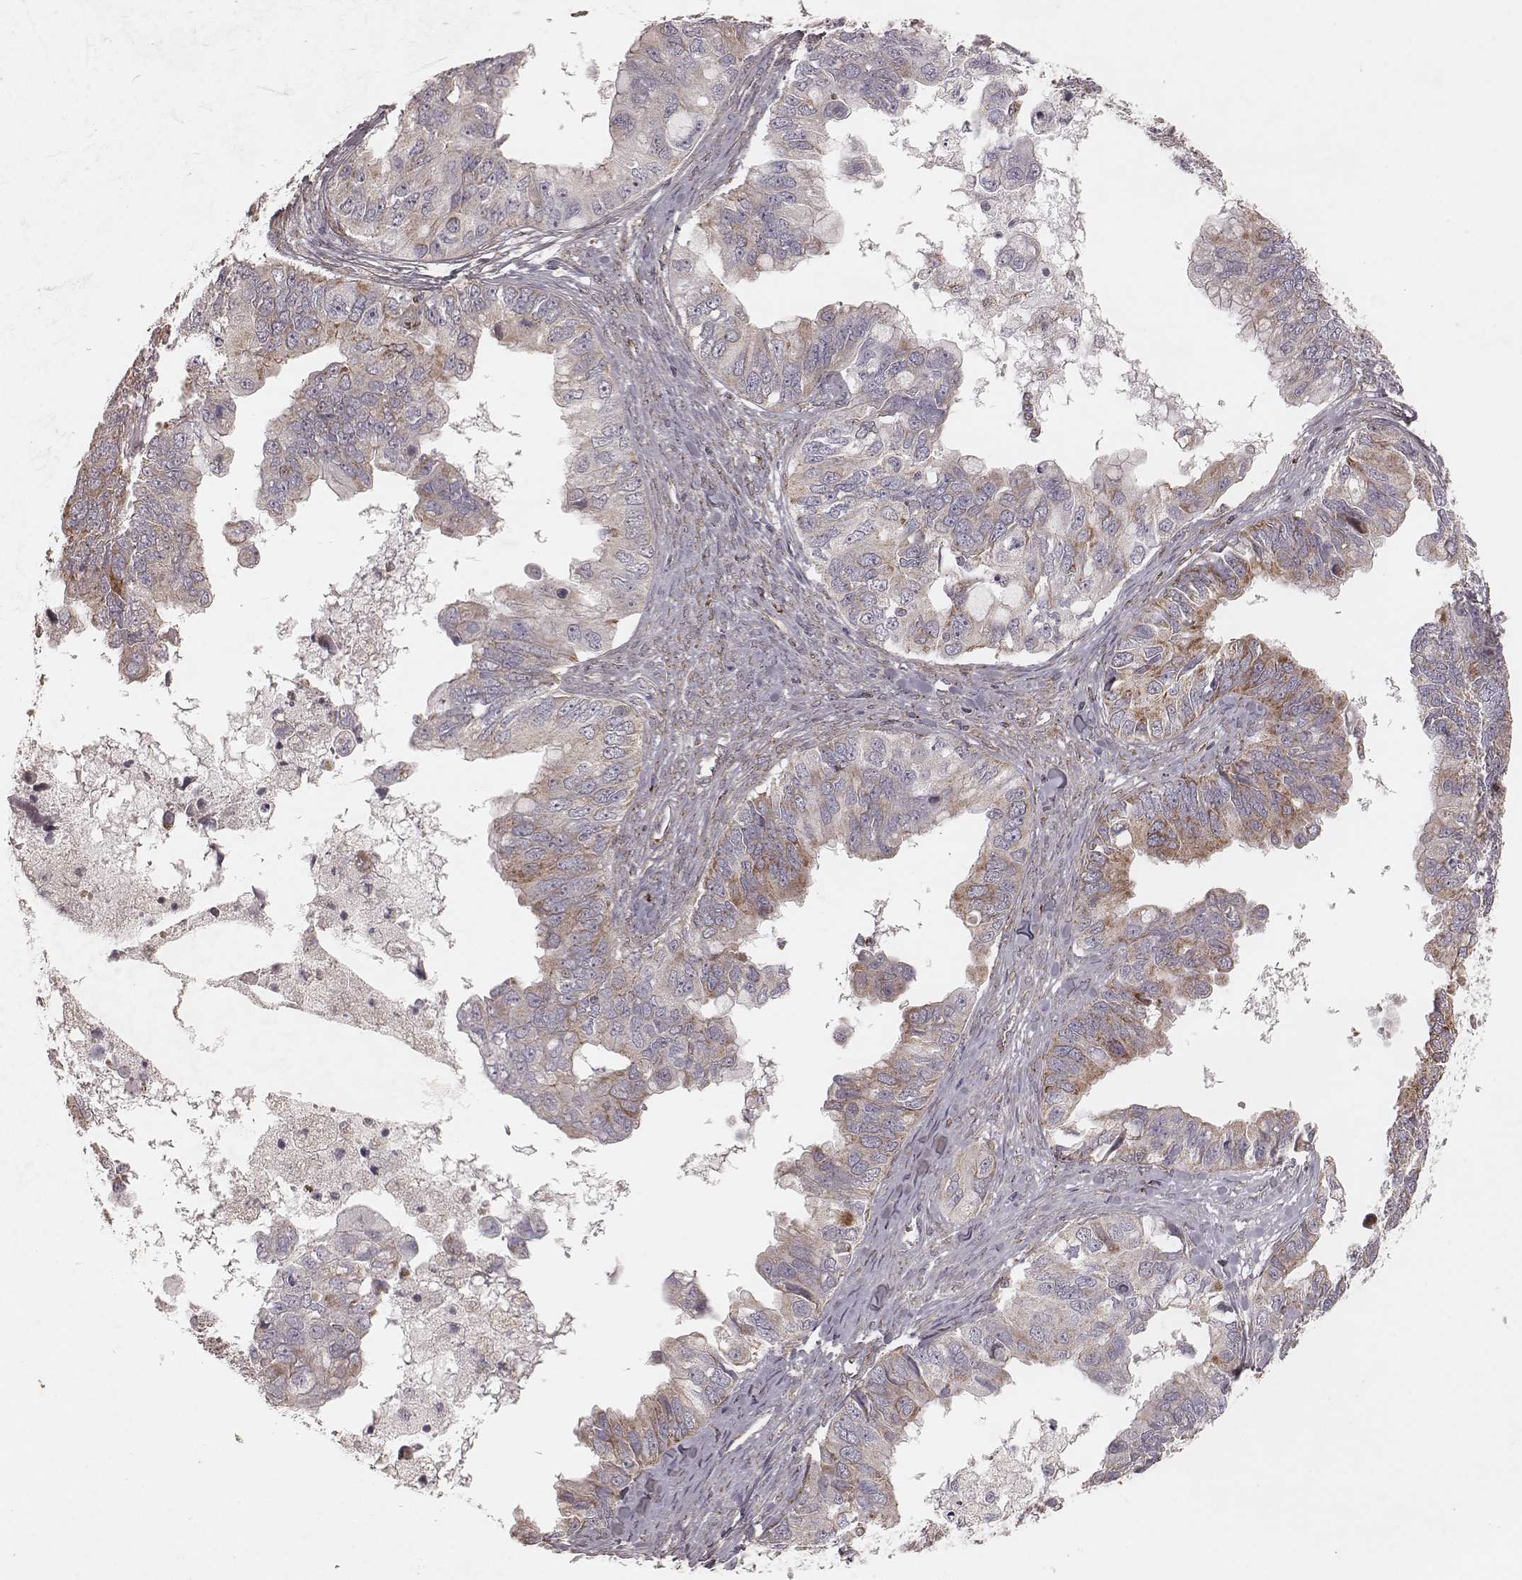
{"staining": {"intensity": "weak", "quantity": "<25%", "location": "cytoplasmic/membranous"}, "tissue": "ovarian cancer", "cell_type": "Tumor cells", "image_type": "cancer", "snomed": [{"axis": "morphology", "description": "Cystadenocarcinoma, mucinous, NOS"}, {"axis": "topography", "description": "Ovary"}], "caption": "This is a image of immunohistochemistry (IHC) staining of ovarian cancer (mucinous cystadenocarcinoma), which shows no positivity in tumor cells. Nuclei are stained in blue.", "gene": "NDUFA7", "patient": {"sex": "female", "age": 76}}